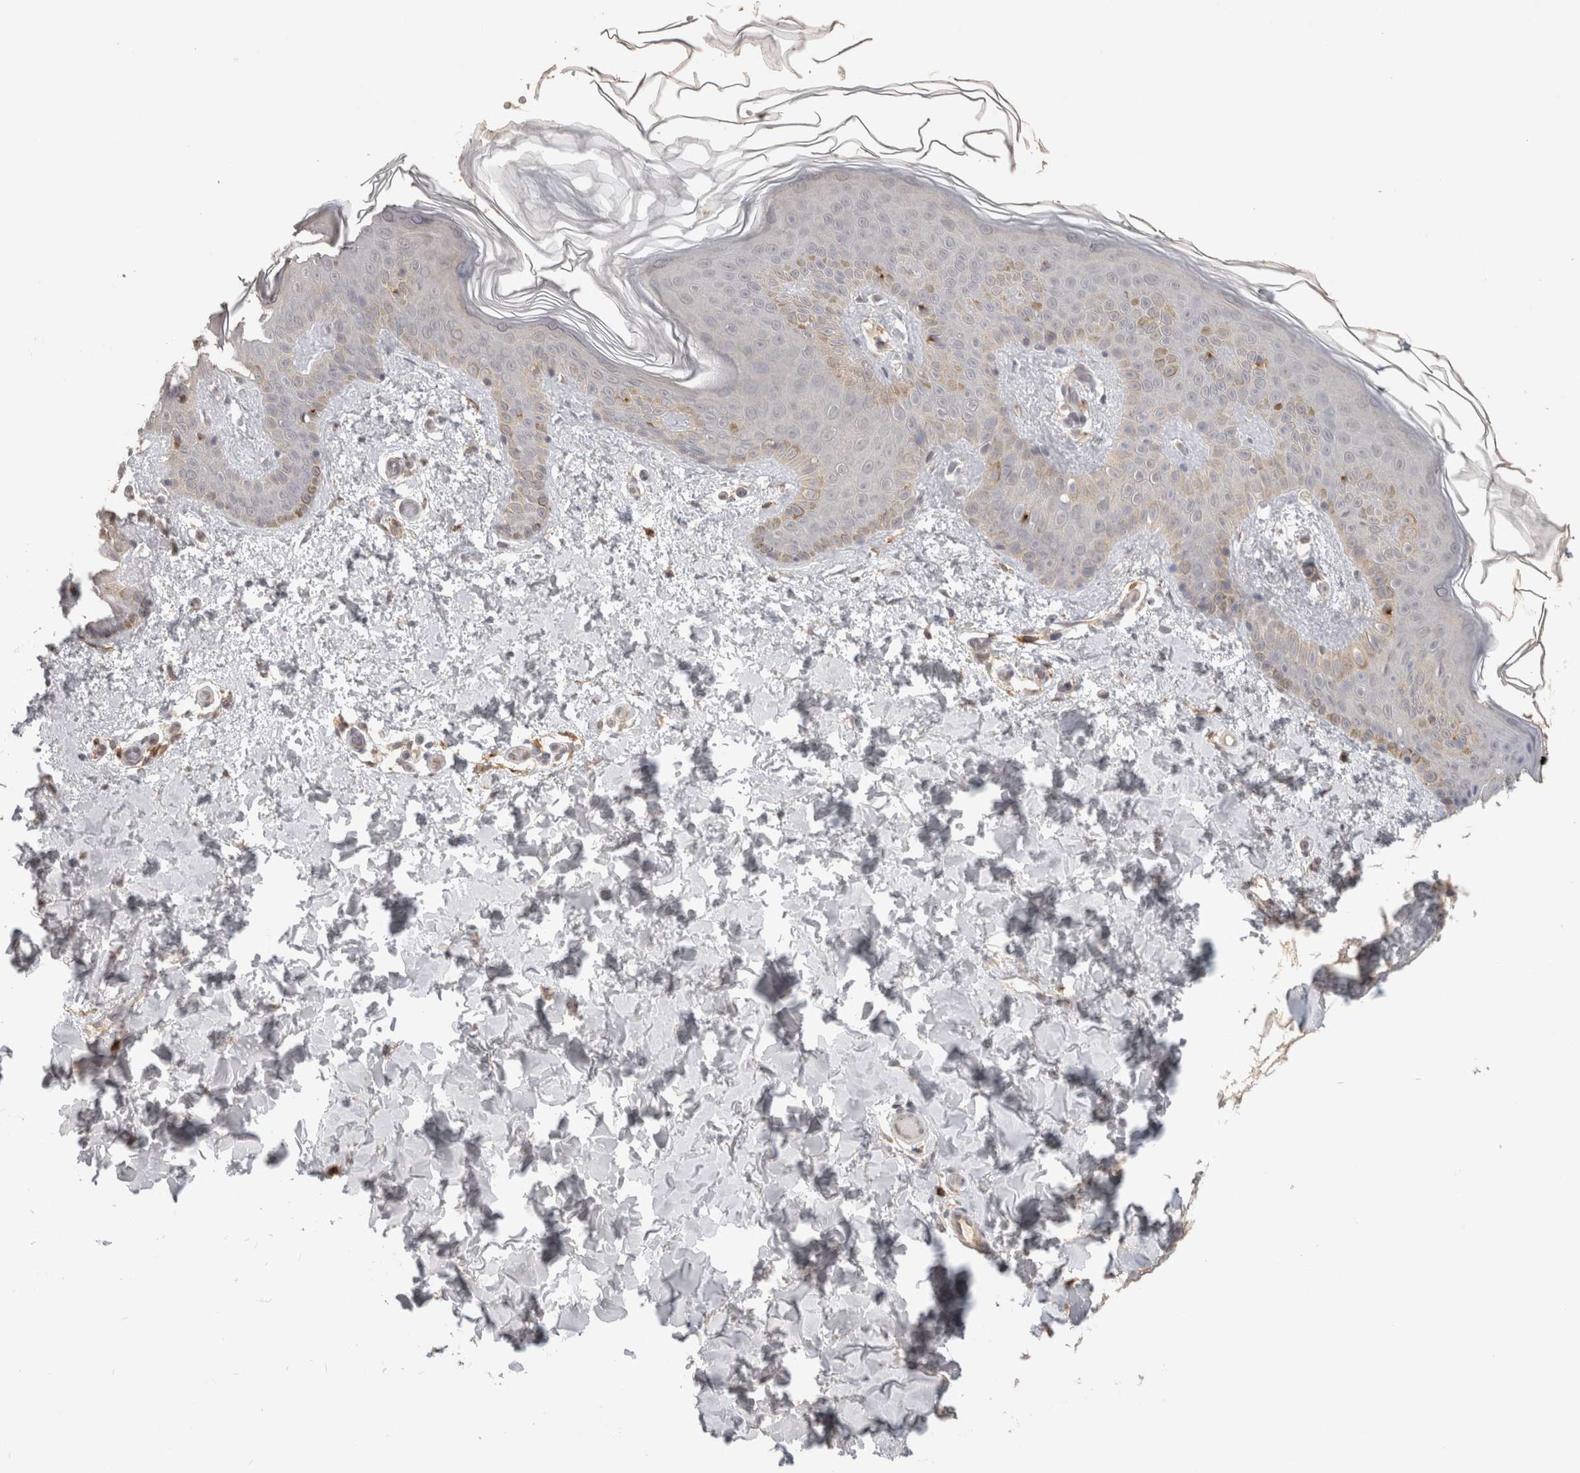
{"staining": {"intensity": "negative", "quantity": "none", "location": "none"}, "tissue": "skin", "cell_type": "Fibroblasts", "image_type": "normal", "snomed": [{"axis": "morphology", "description": "Normal tissue, NOS"}, {"axis": "morphology", "description": "Neoplasm, benign, NOS"}, {"axis": "topography", "description": "Skin"}, {"axis": "topography", "description": "Soft tissue"}], "caption": "The micrograph shows no staining of fibroblasts in normal skin. Brightfield microscopy of immunohistochemistry (IHC) stained with DAB (3,3'-diaminobenzidine) (brown) and hematoxylin (blue), captured at high magnification.", "gene": "HAVCR2", "patient": {"sex": "male", "age": 26}}